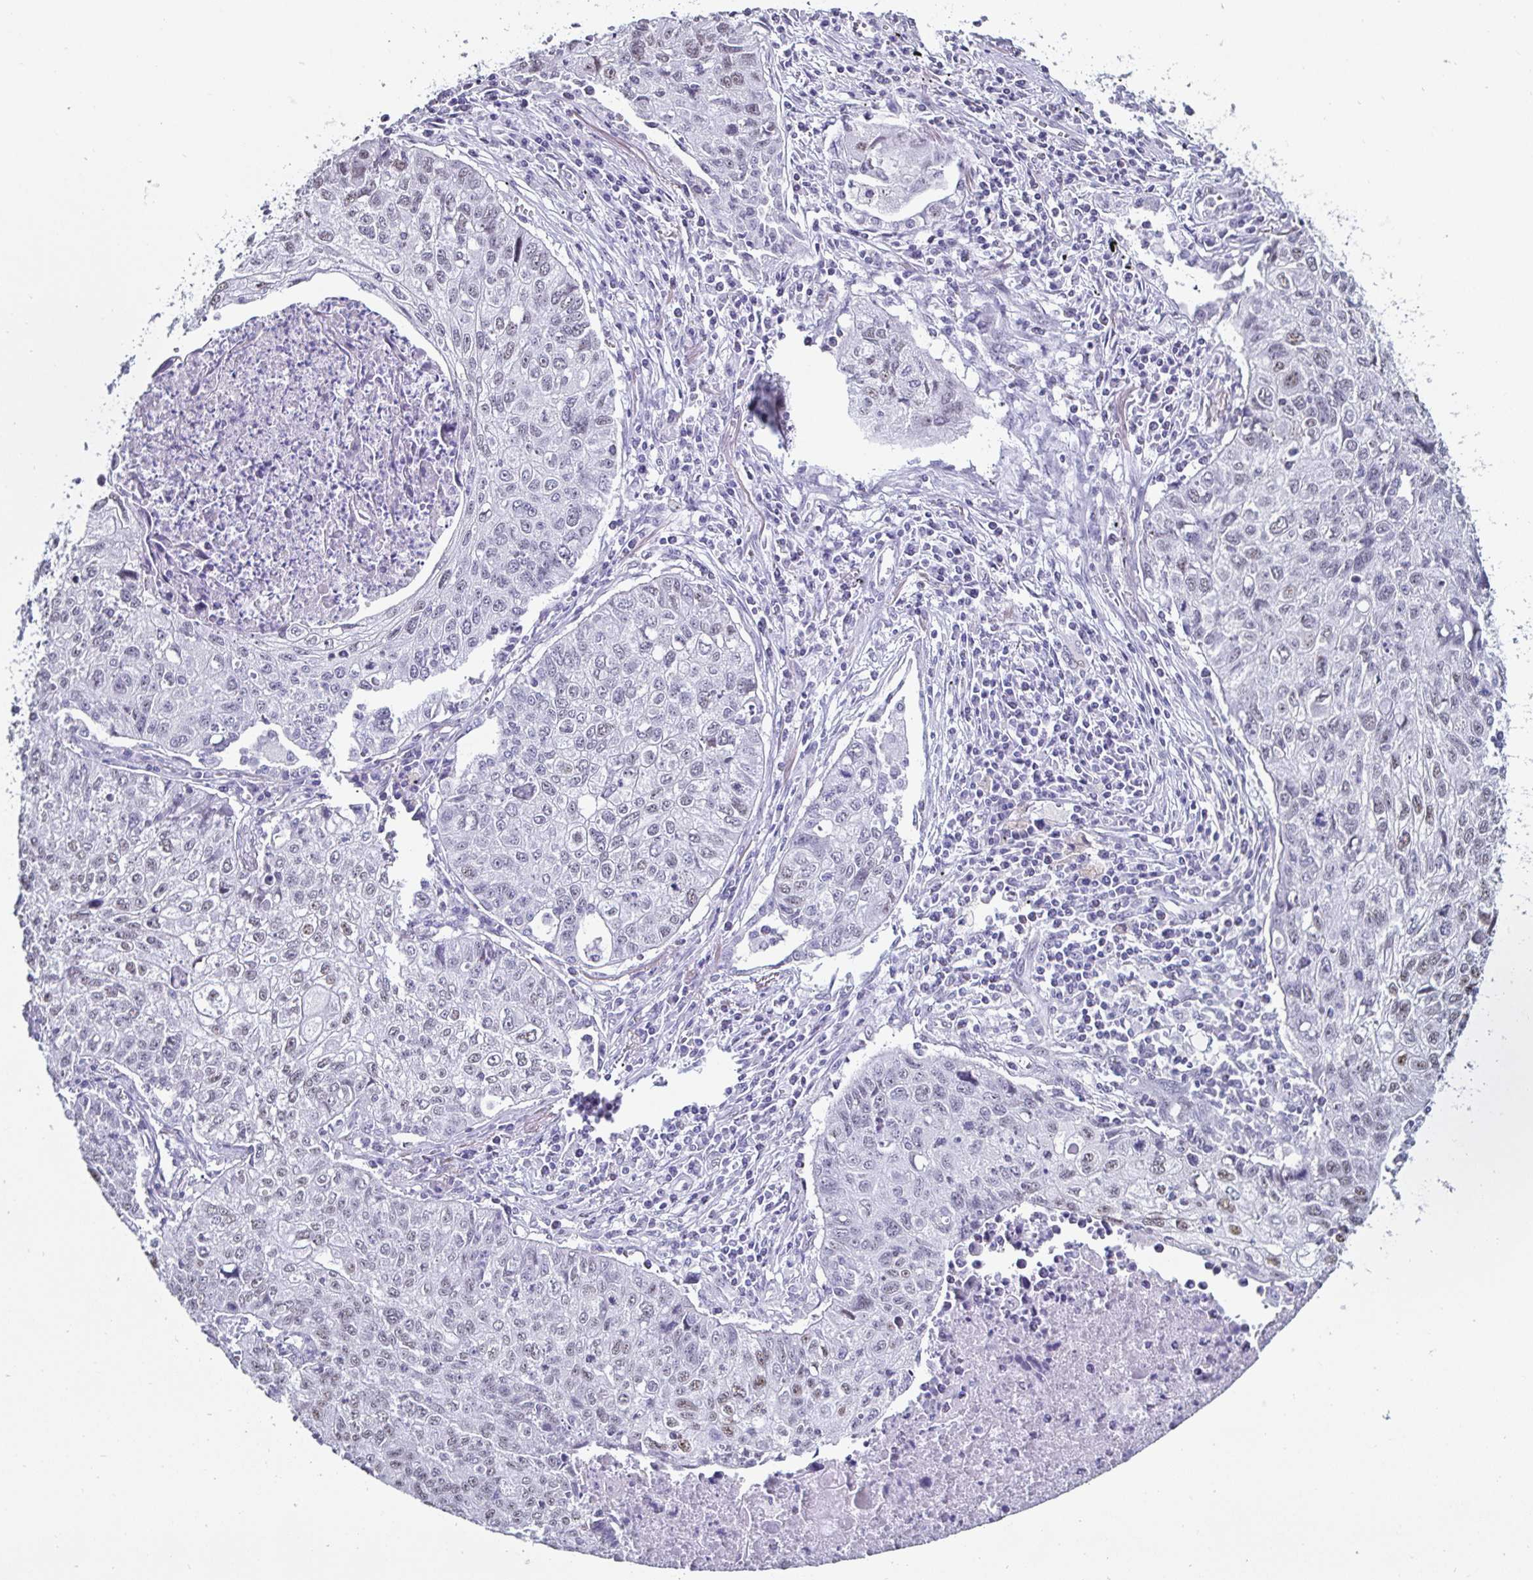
{"staining": {"intensity": "weak", "quantity": "25%-75%", "location": "nuclear"}, "tissue": "lung cancer", "cell_type": "Tumor cells", "image_type": "cancer", "snomed": [{"axis": "morphology", "description": "Normal morphology"}, {"axis": "morphology", "description": "Aneuploidy"}, {"axis": "morphology", "description": "Squamous cell carcinoma, NOS"}, {"axis": "topography", "description": "Lymph node"}, {"axis": "topography", "description": "Lung"}], "caption": "An immunohistochemistry micrograph of tumor tissue is shown. Protein staining in brown labels weak nuclear positivity in squamous cell carcinoma (lung) within tumor cells.", "gene": "DDX39B", "patient": {"sex": "female", "age": 76}}